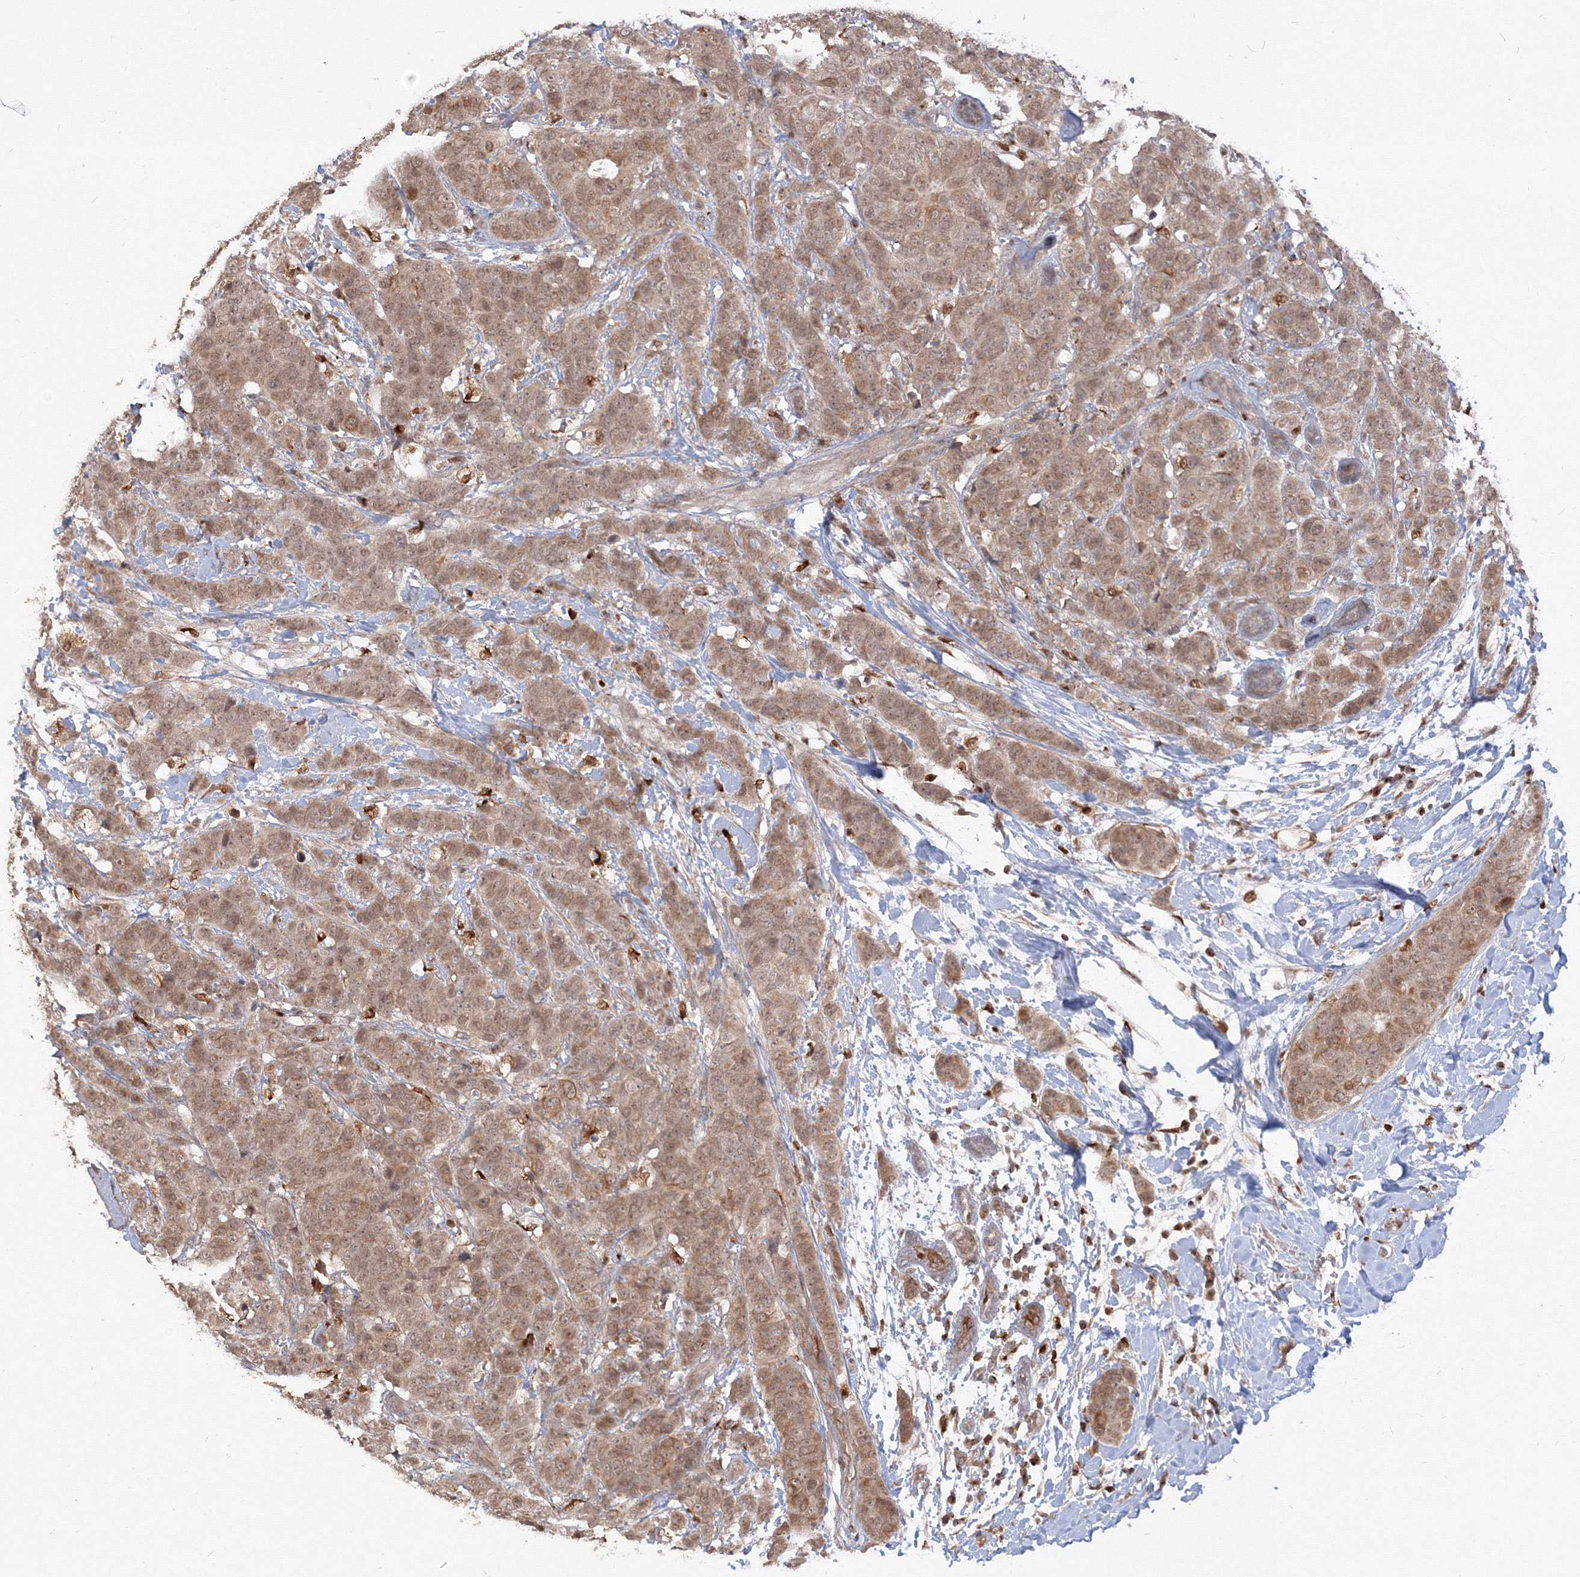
{"staining": {"intensity": "moderate", "quantity": ">75%", "location": "cytoplasmic/membranous,nuclear"}, "tissue": "breast cancer", "cell_type": "Tumor cells", "image_type": "cancer", "snomed": [{"axis": "morphology", "description": "Normal tissue, NOS"}, {"axis": "morphology", "description": "Duct carcinoma"}, {"axis": "topography", "description": "Breast"}], "caption": "A brown stain highlights moderate cytoplasmic/membranous and nuclear positivity of a protein in breast invasive ductal carcinoma tumor cells. Ihc stains the protein in brown and the nuclei are stained blue.", "gene": "TMEM50B", "patient": {"sex": "female", "age": 40}}